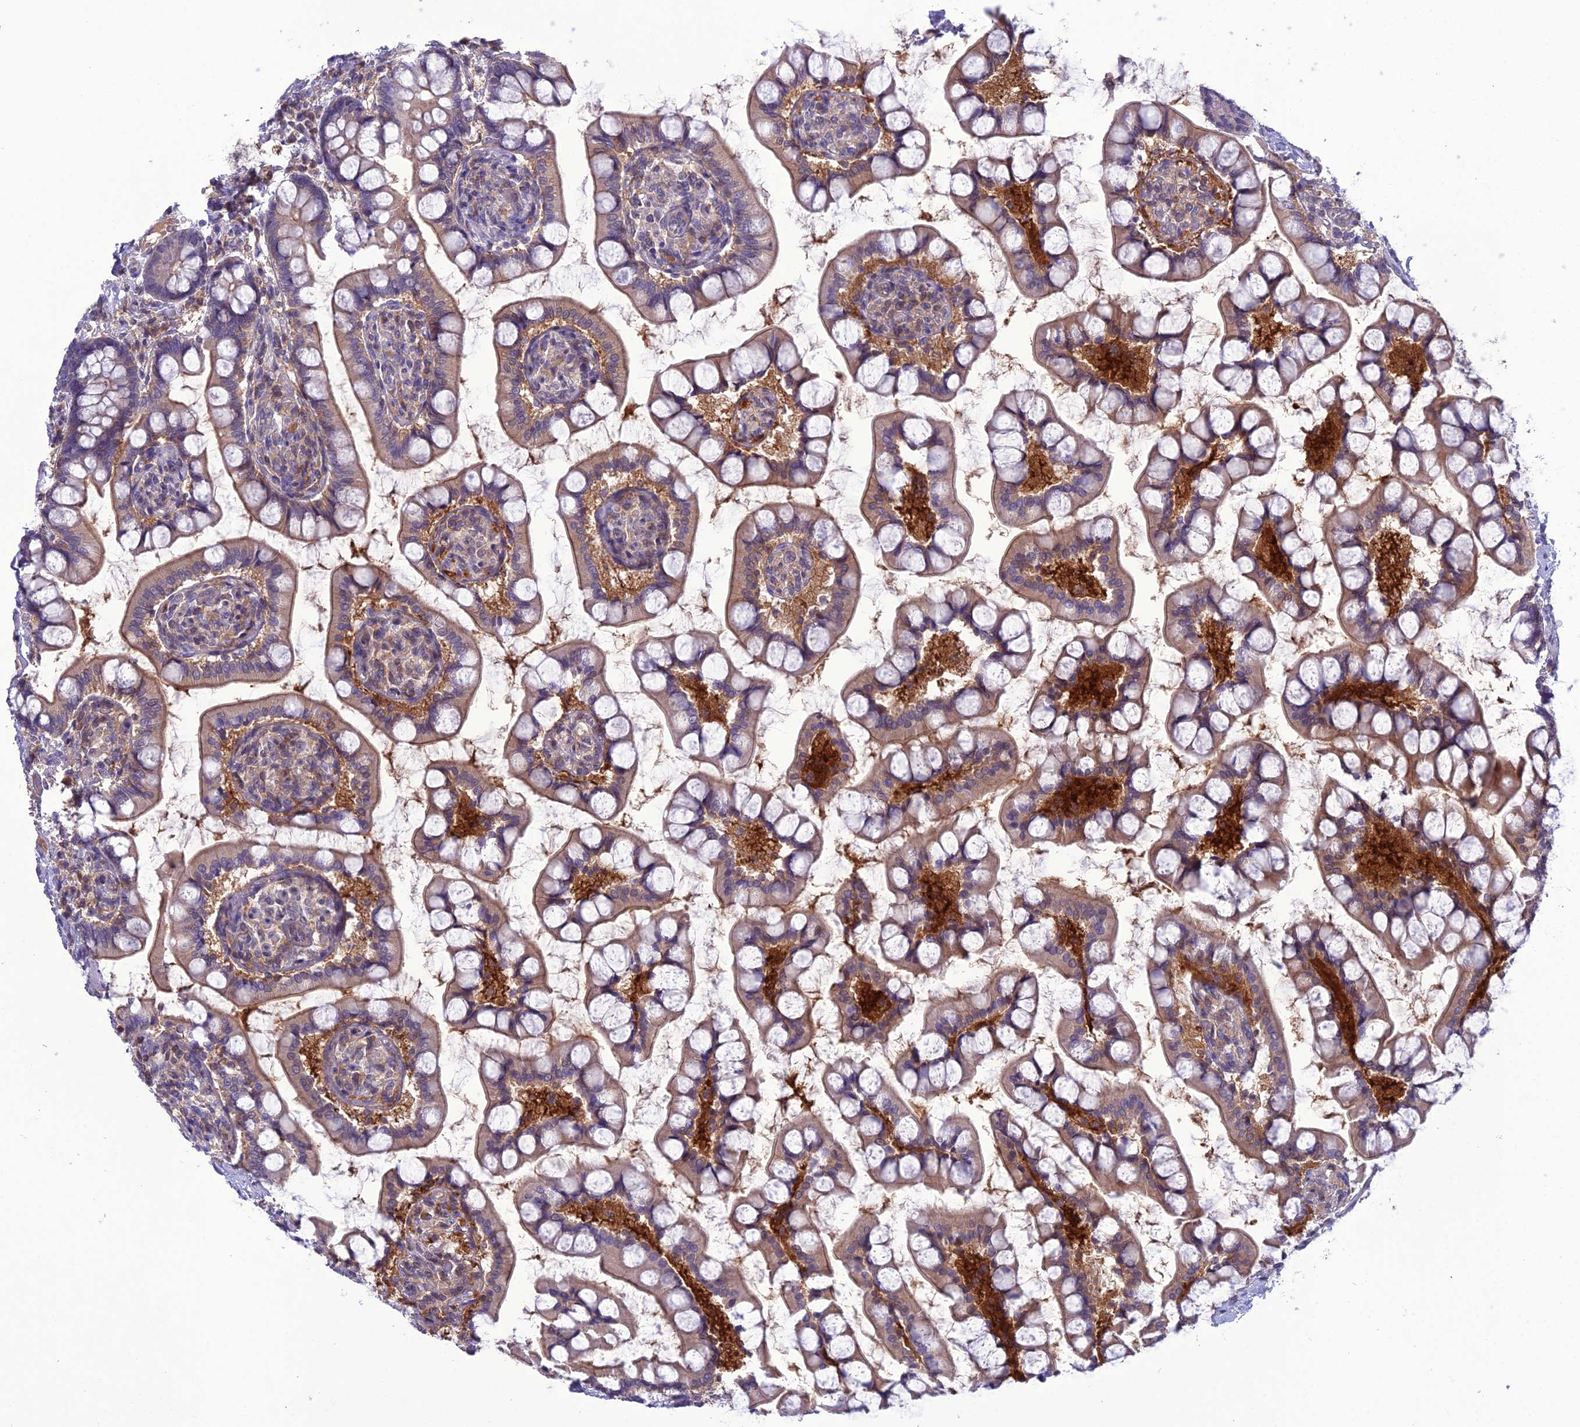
{"staining": {"intensity": "moderate", "quantity": ">75%", "location": "cytoplasmic/membranous"}, "tissue": "small intestine", "cell_type": "Glandular cells", "image_type": "normal", "snomed": [{"axis": "morphology", "description": "Normal tissue, NOS"}, {"axis": "topography", "description": "Small intestine"}], "caption": "Moderate cytoplasmic/membranous expression is present in about >75% of glandular cells in unremarkable small intestine.", "gene": "GDF6", "patient": {"sex": "male", "age": 52}}